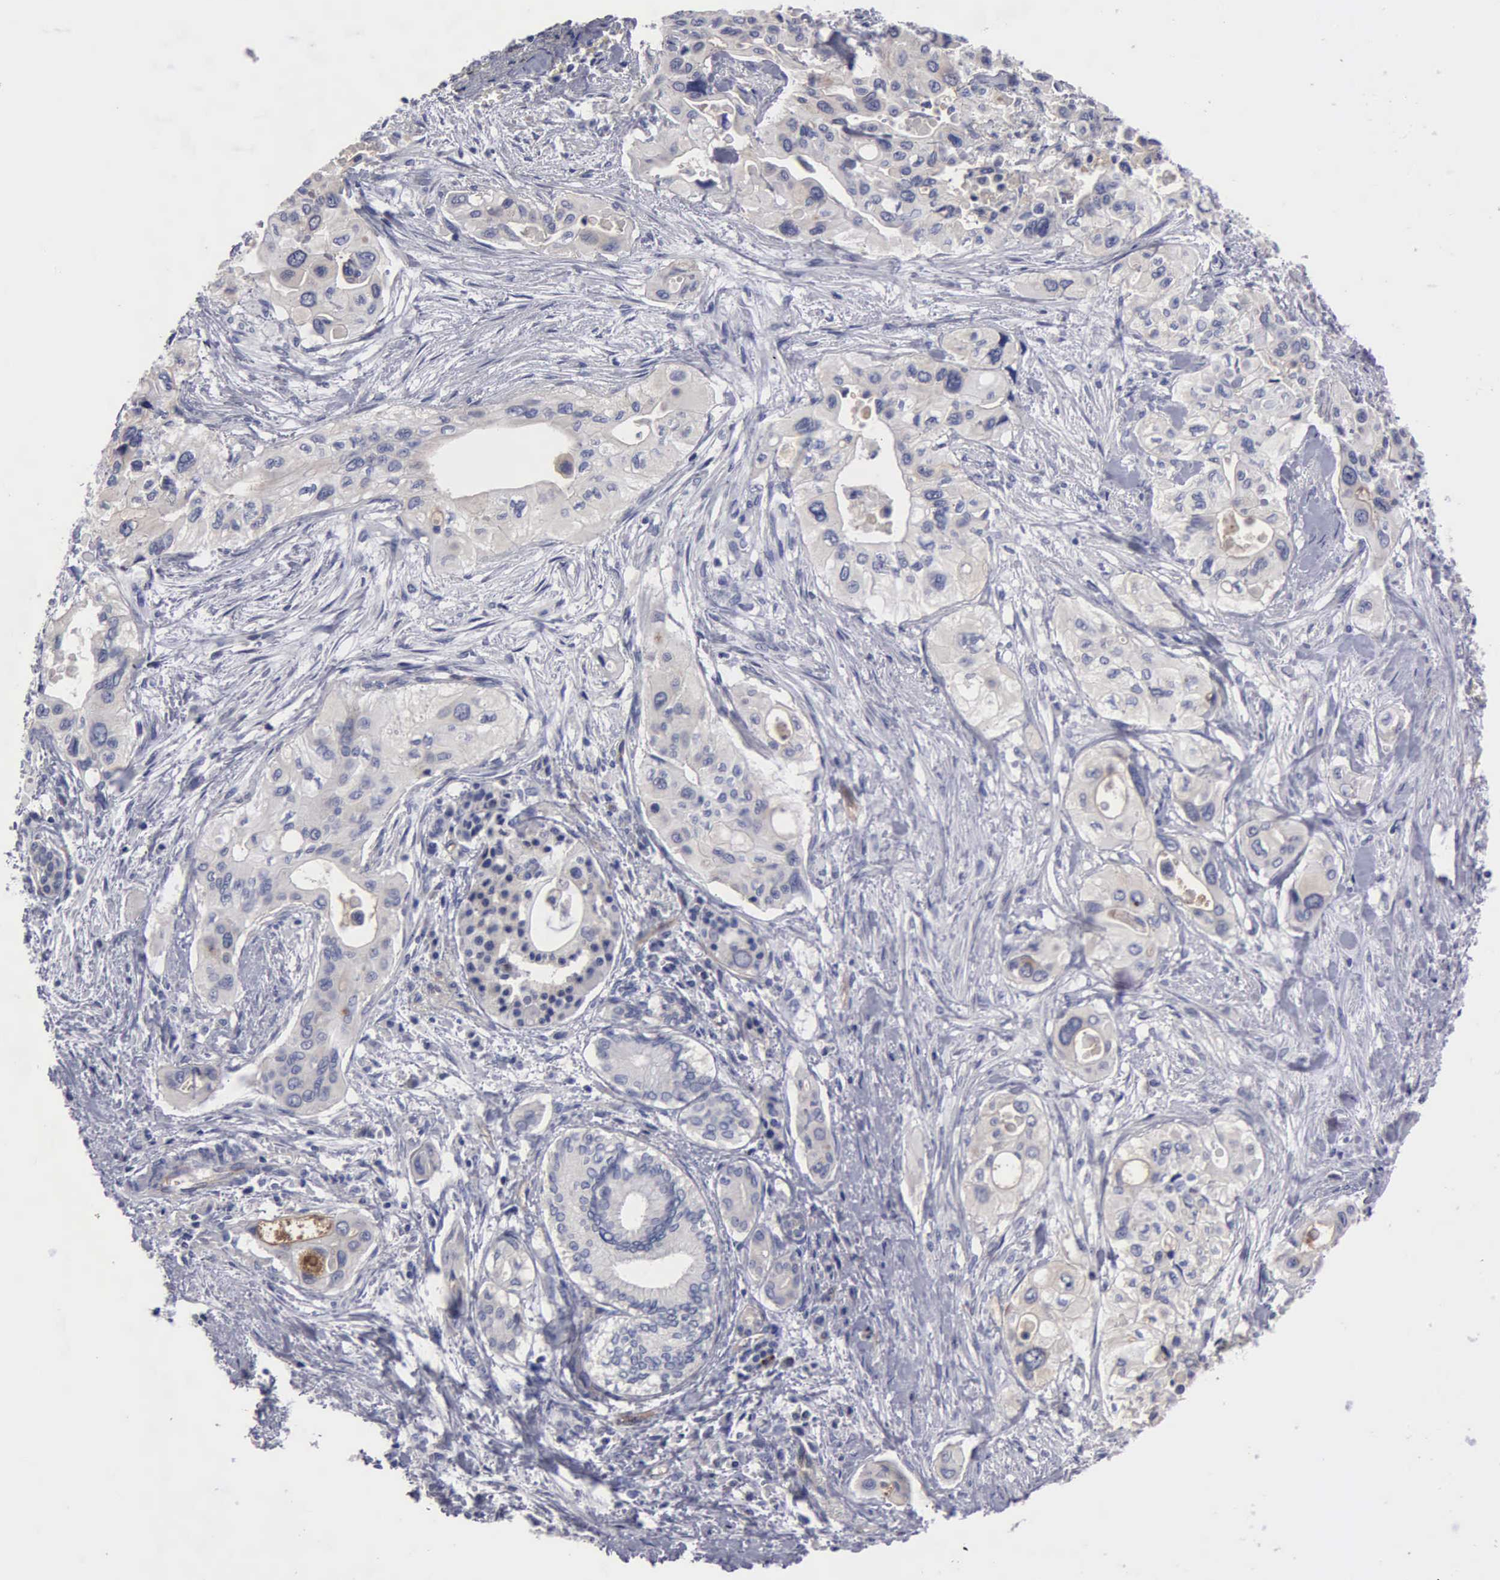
{"staining": {"intensity": "weak", "quantity": "<25%", "location": "cytoplasmic/membranous"}, "tissue": "pancreatic cancer", "cell_type": "Tumor cells", "image_type": "cancer", "snomed": [{"axis": "morphology", "description": "Adenocarcinoma, NOS"}, {"axis": "topography", "description": "Pancreas"}], "caption": "Tumor cells show no significant protein staining in pancreatic adenocarcinoma.", "gene": "RDX", "patient": {"sex": "male", "age": 77}}